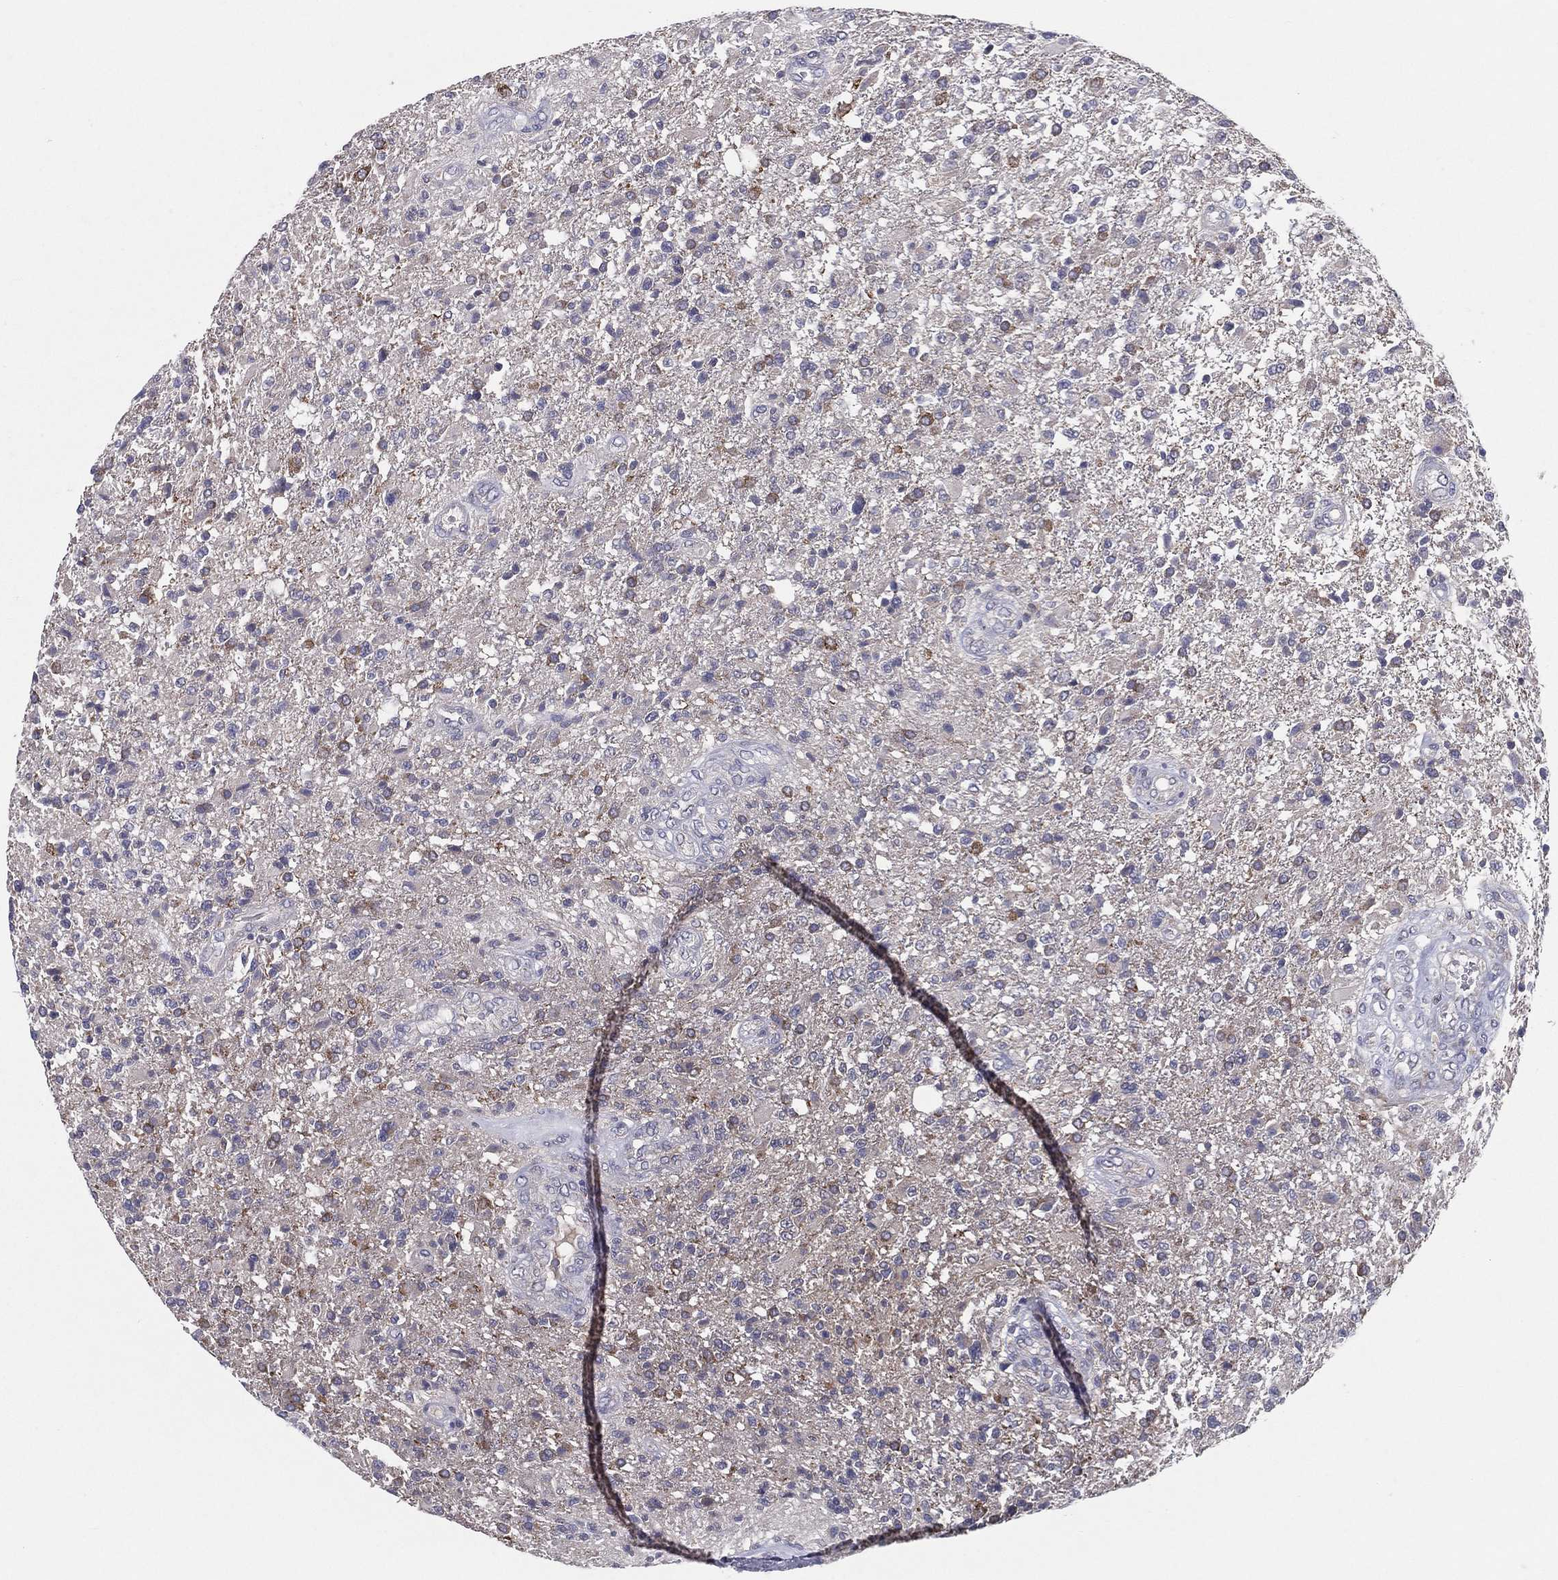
{"staining": {"intensity": "negative", "quantity": "none", "location": "none"}, "tissue": "glioma", "cell_type": "Tumor cells", "image_type": "cancer", "snomed": [{"axis": "morphology", "description": "Glioma, malignant, High grade"}, {"axis": "topography", "description": "Brain"}], "caption": "Immunohistochemistry (IHC) micrograph of neoplastic tissue: high-grade glioma (malignant) stained with DAB shows no significant protein expression in tumor cells.", "gene": "PCSK1", "patient": {"sex": "male", "age": 56}}